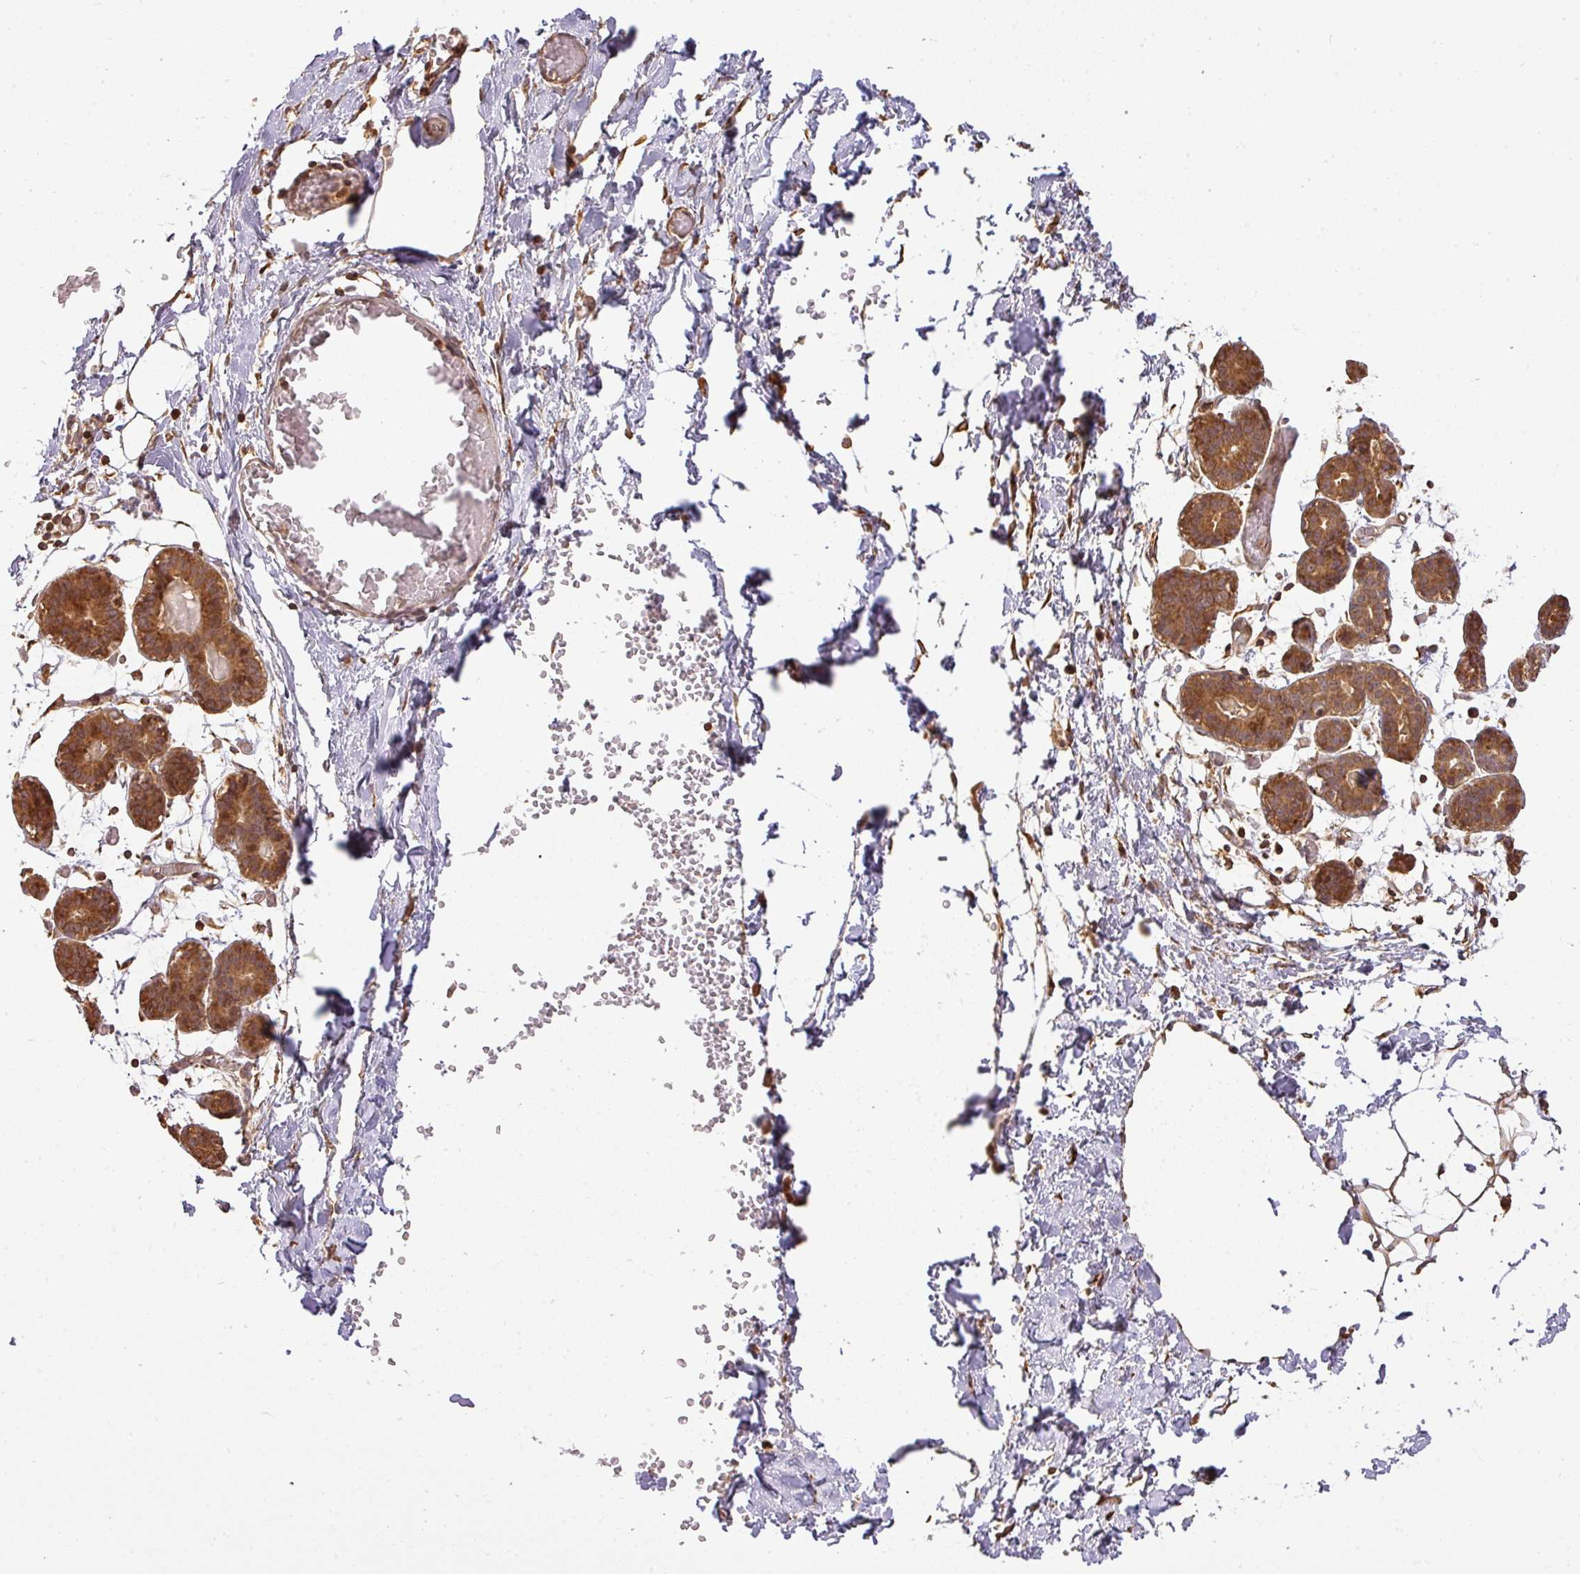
{"staining": {"intensity": "moderate", "quantity": "25%-75%", "location": "cytoplasmic/membranous"}, "tissue": "breast", "cell_type": "Adipocytes", "image_type": "normal", "snomed": [{"axis": "morphology", "description": "Normal tissue, NOS"}, {"axis": "topography", "description": "Breast"}], "caption": "Immunohistochemistry histopathology image of benign breast: human breast stained using immunohistochemistry reveals medium levels of moderate protein expression localized specifically in the cytoplasmic/membranous of adipocytes, appearing as a cytoplasmic/membranous brown color.", "gene": "FAIM", "patient": {"sex": "female", "age": 27}}